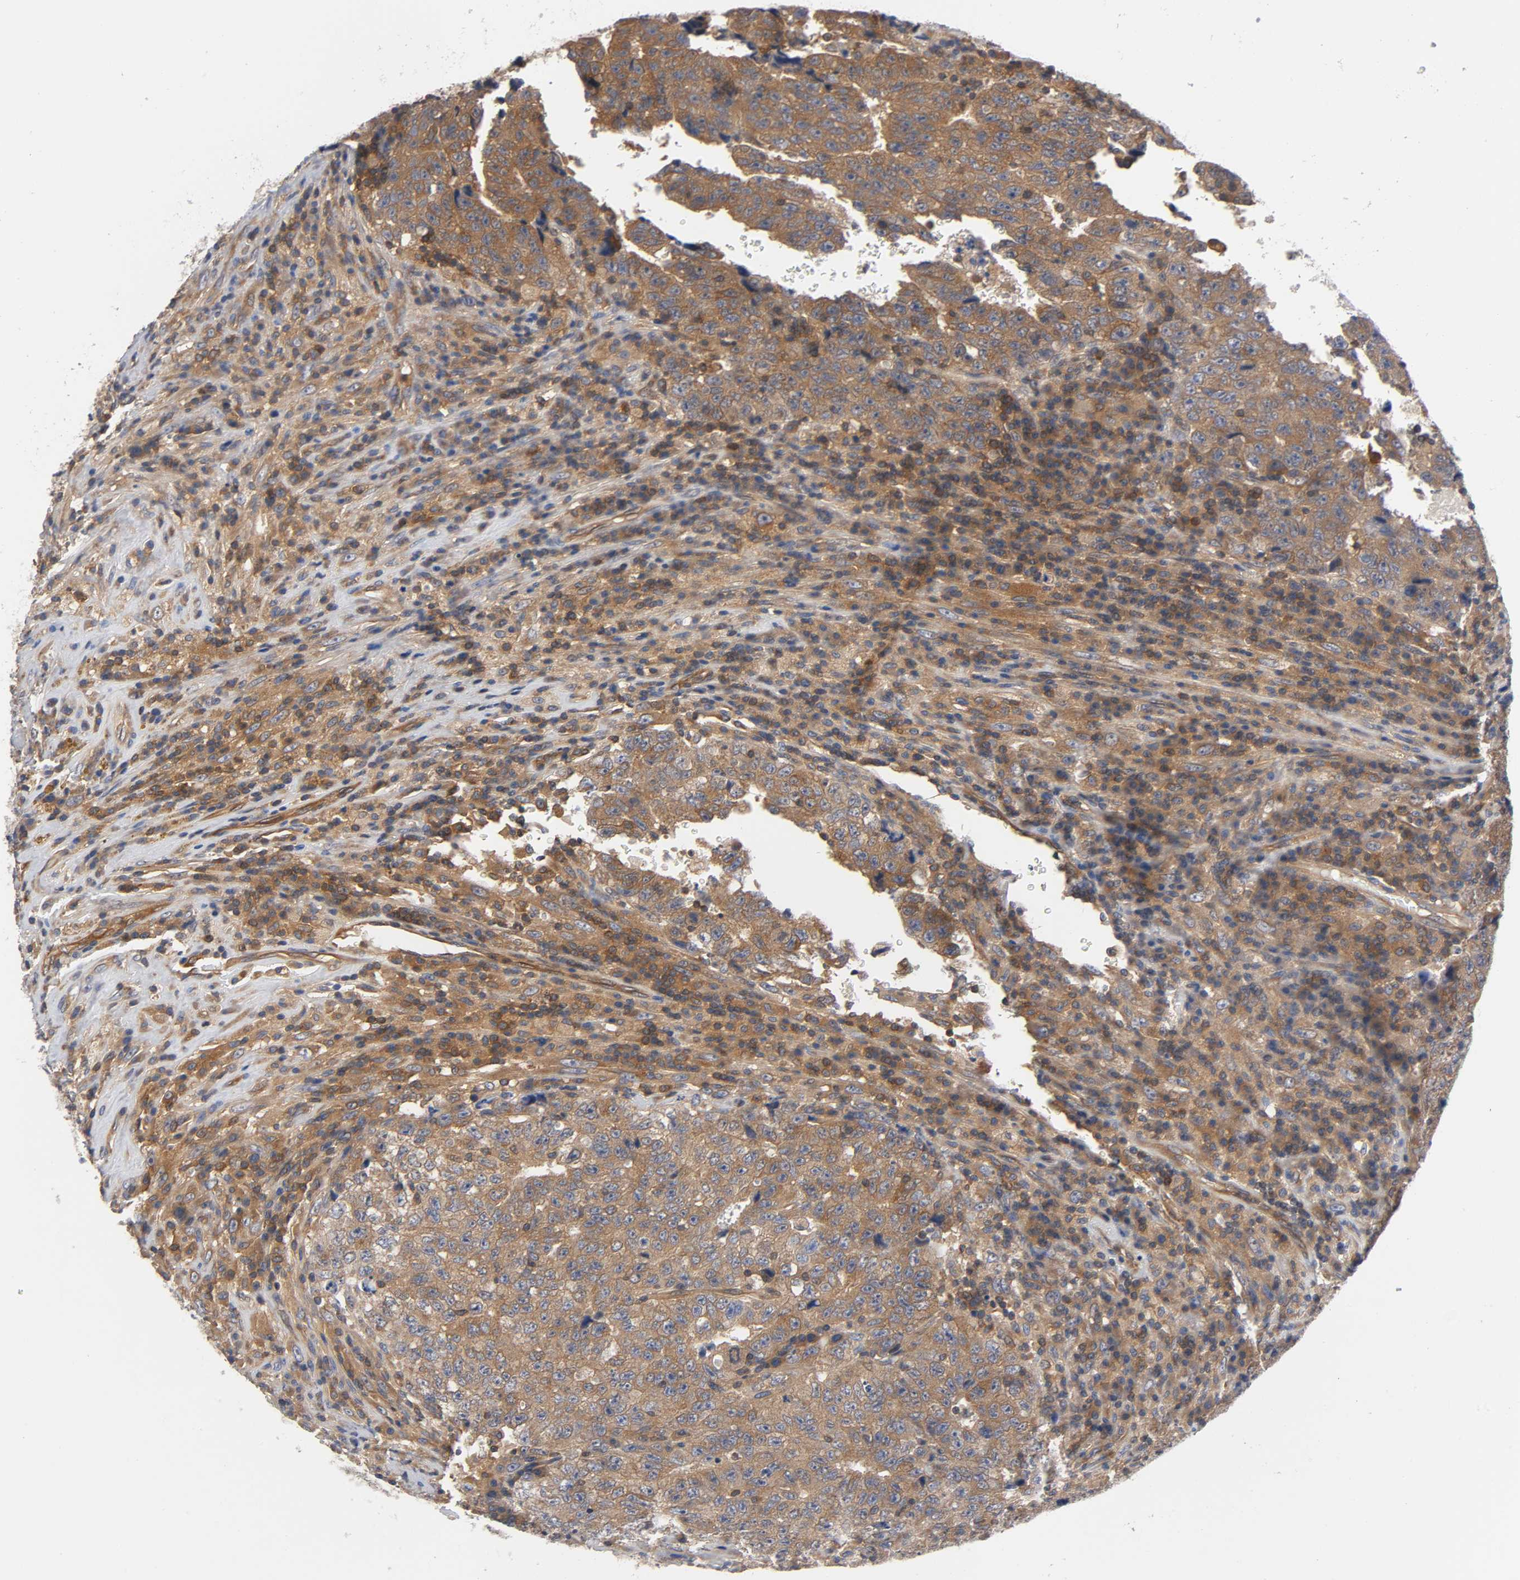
{"staining": {"intensity": "moderate", "quantity": ">75%", "location": "cytoplasmic/membranous"}, "tissue": "testis cancer", "cell_type": "Tumor cells", "image_type": "cancer", "snomed": [{"axis": "morphology", "description": "Necrosis, NOS"}, {"axis": "morphology", "description": "Carcinoma, Embryonal, NOS"}, {"axis": "topography", "description": "Testis"}], "caption": "Protein expression analysis of testis embryonal carcinoma exhibits moderate cytoplasmic/membranous expression in about >75% of tumor cells. (Brightfield microscopy of DAB IHC at high magnification).", "gene": "PRKAB1", "patient": {"sex": "male", "age": 19}}